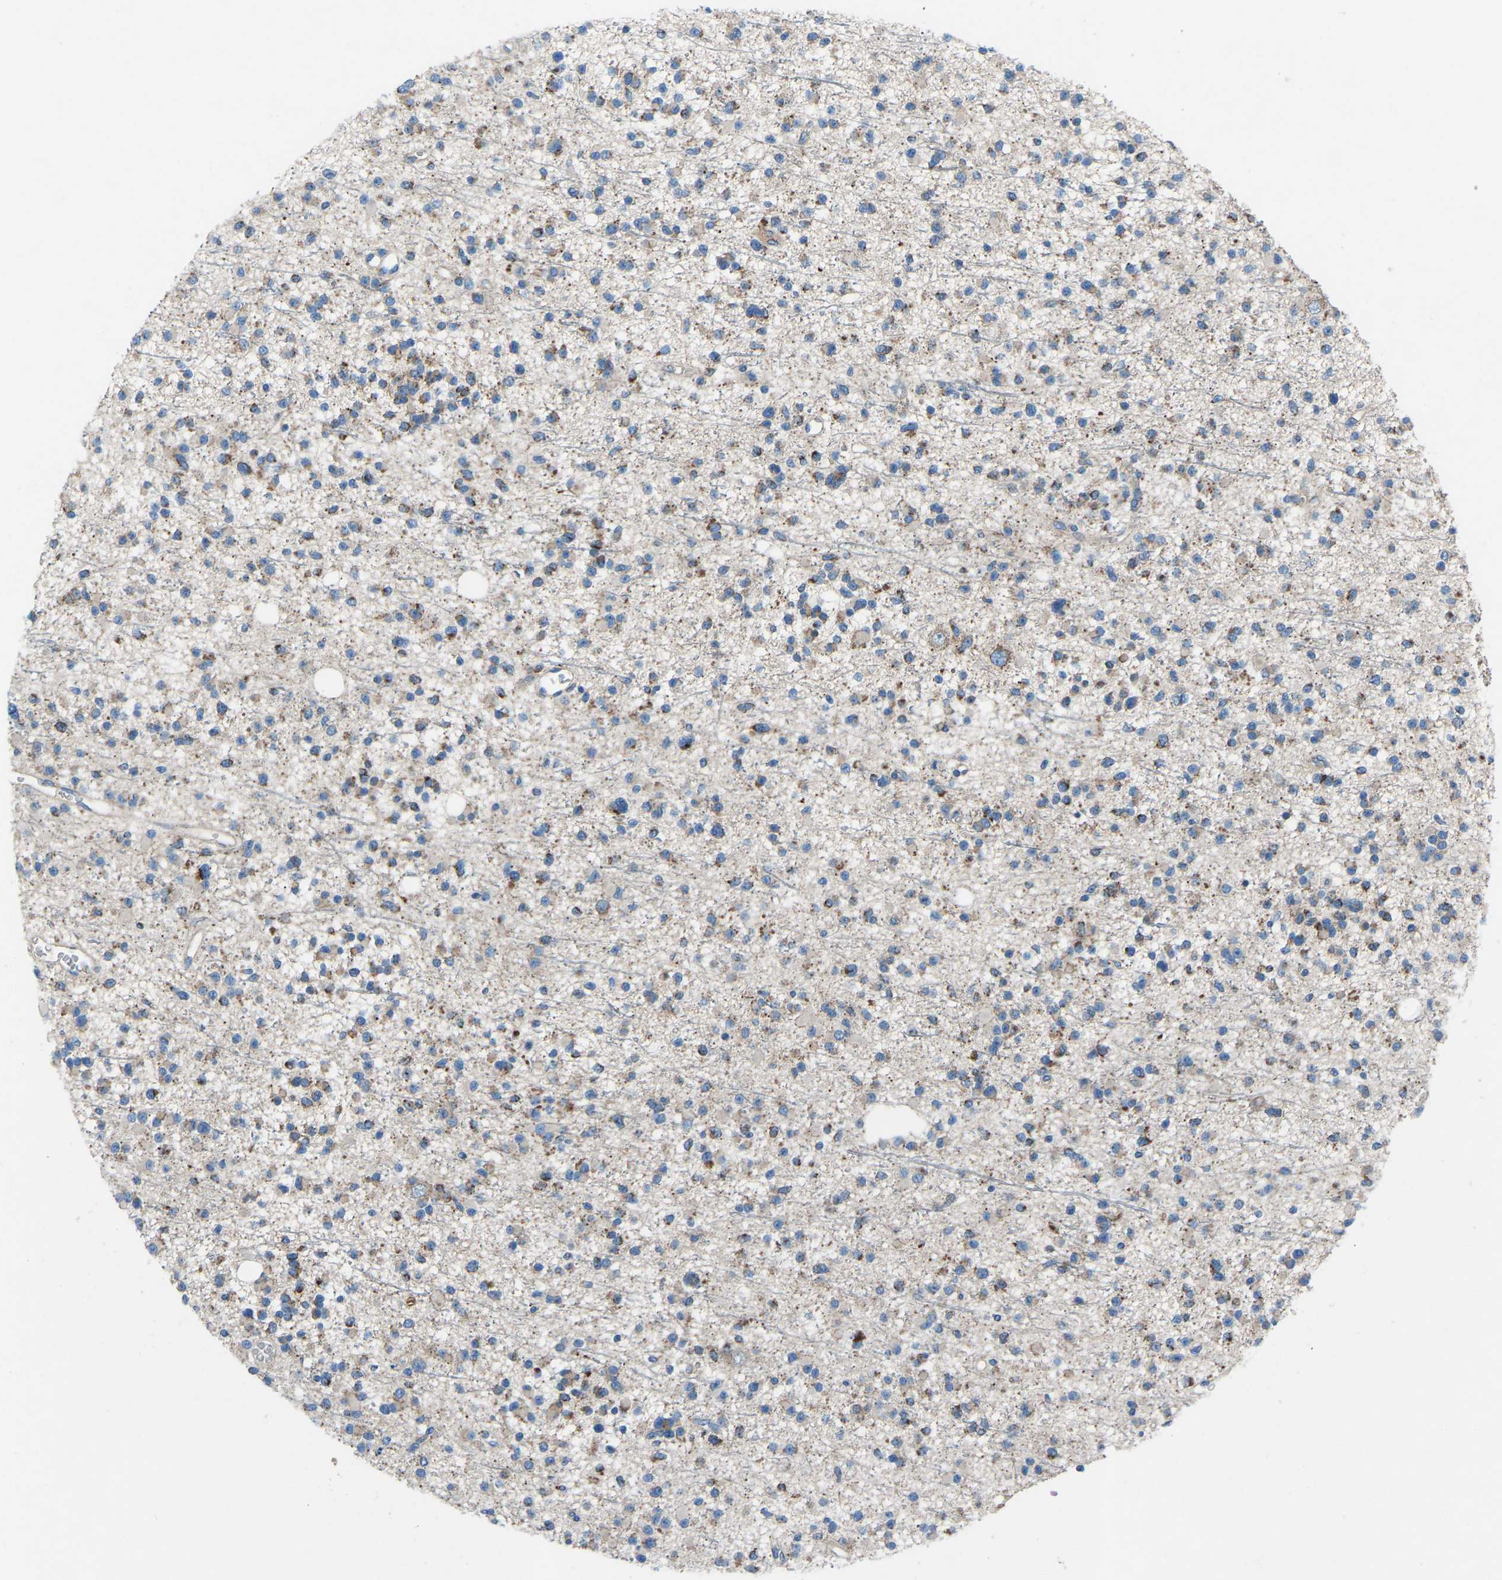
{"staining": {"intensity": "moderate", "quantity": ">75%", "location": "cytoplasmic/membranous"}, "tissue": "glioma", "cell_type": "Tumor cells", "image_type": "cancer", "snomed": [{"axis": "morphology", "description": "Glioma, malignant, Low grade"}, {"axis": "topography", "description": "Brain"}], "caption": "A high-resolution micrograph shows immunohistochemistry (IHC) staining of glioma, which demonstrates moderate cytoplasmic/membranous staining in approximately >75% of tumor cells.", "gene": "GRK6", "patient": {"sex": "female", "age": 22}}